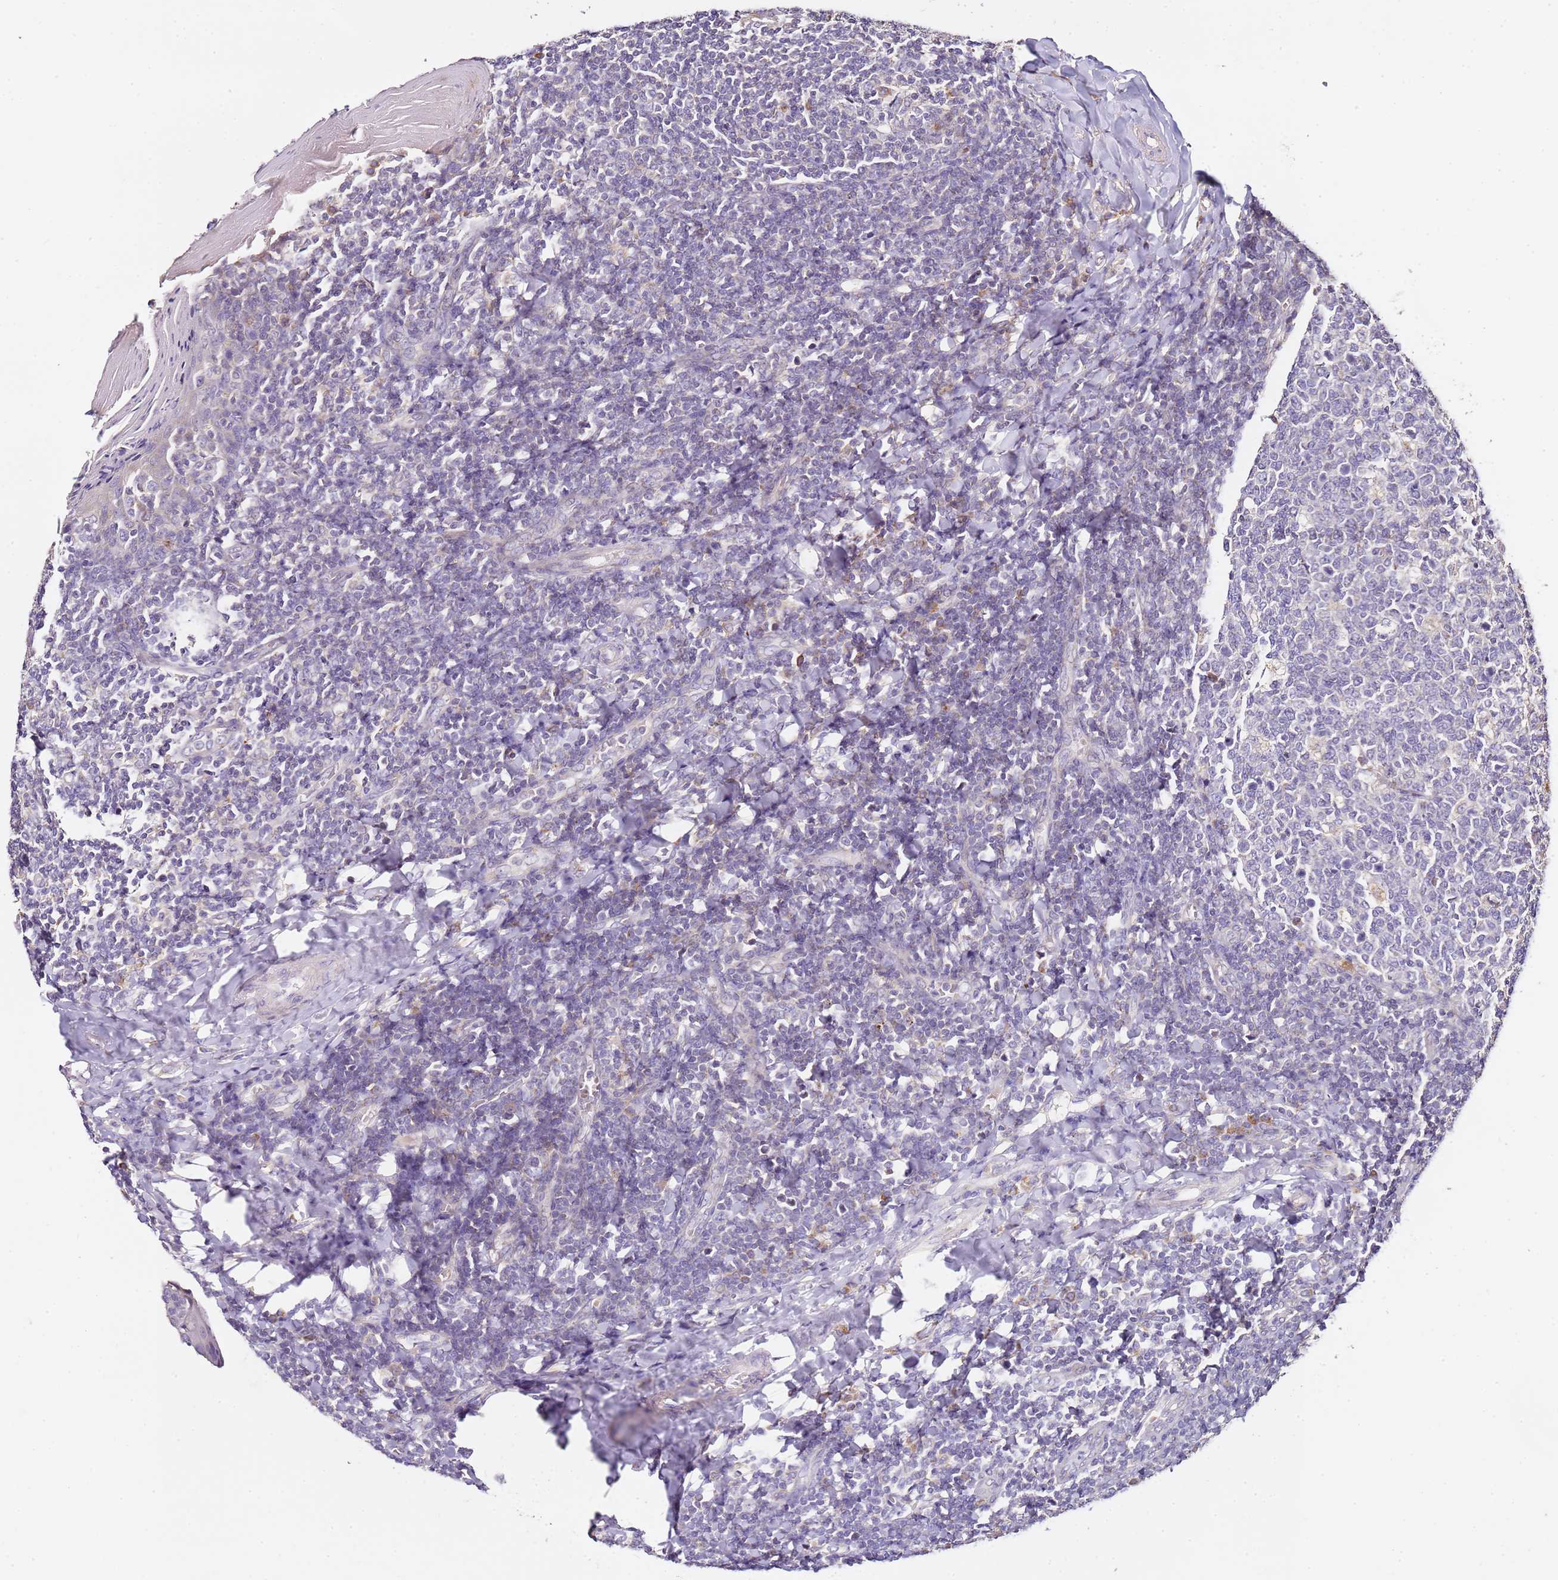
{"staining": {"intensity": "negative", "quantity": "none", "location": "none"}, "tissue": "tonsil", "cell_type": "Germinal center cells", "image_type": "normal", "snomed": [{"axis": "morphology", "description": "Normal tissue, NOS"}, {"axis": "topography", "description": "Tonsil"}], "caption": "This histopathology image is of unremarkable tonsil stained with IHC to label a protein in brown with the nuclei are counter-stained blue. There is no staining in germinal center cells.", "gene": "OR2B11", "patient": {"sex": "female", "age": 19}}